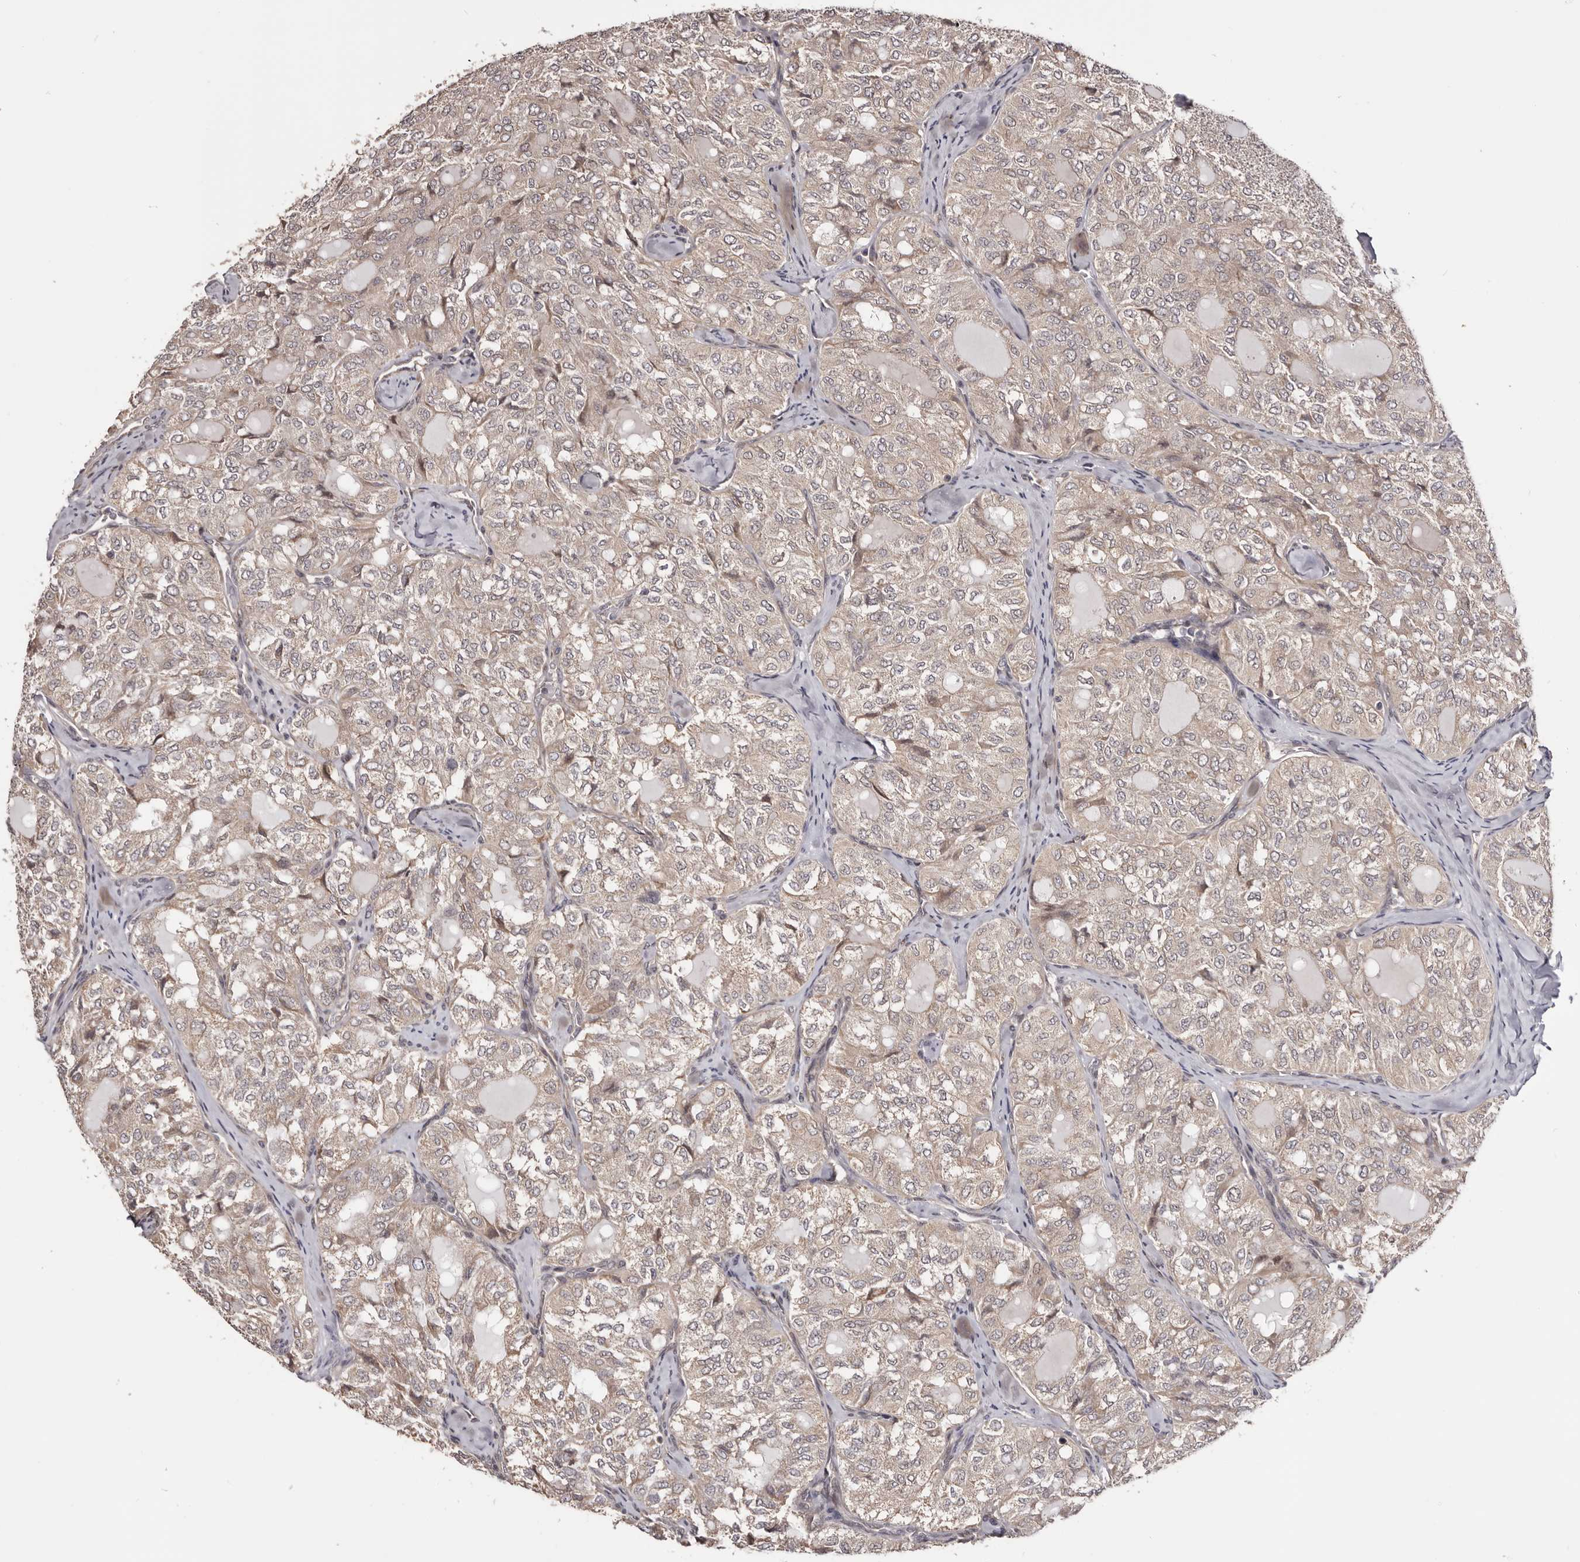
{"staining": {"intensity": "weak", "quantity": "25%-75%", "location": "cytoplasmic/membranous"}, "tissue": "thyroid cancer", "cell_type": "Tumor cells", "image_type": "cancer", "snomed": [{"axis": "morphology", "description": "Follicular adenoma carcinoma, NOS"}, {"axis": "topography", "description": "Thyroid gland"}], "caption": "A brown stain highlights weak cytoplasmic/membranous expression of a protein in thyroid cancer (follicular adenoma carcinoma) tumor cells.", "gene": "NOL12", "patient": {"sex": "male", "age": 75}}